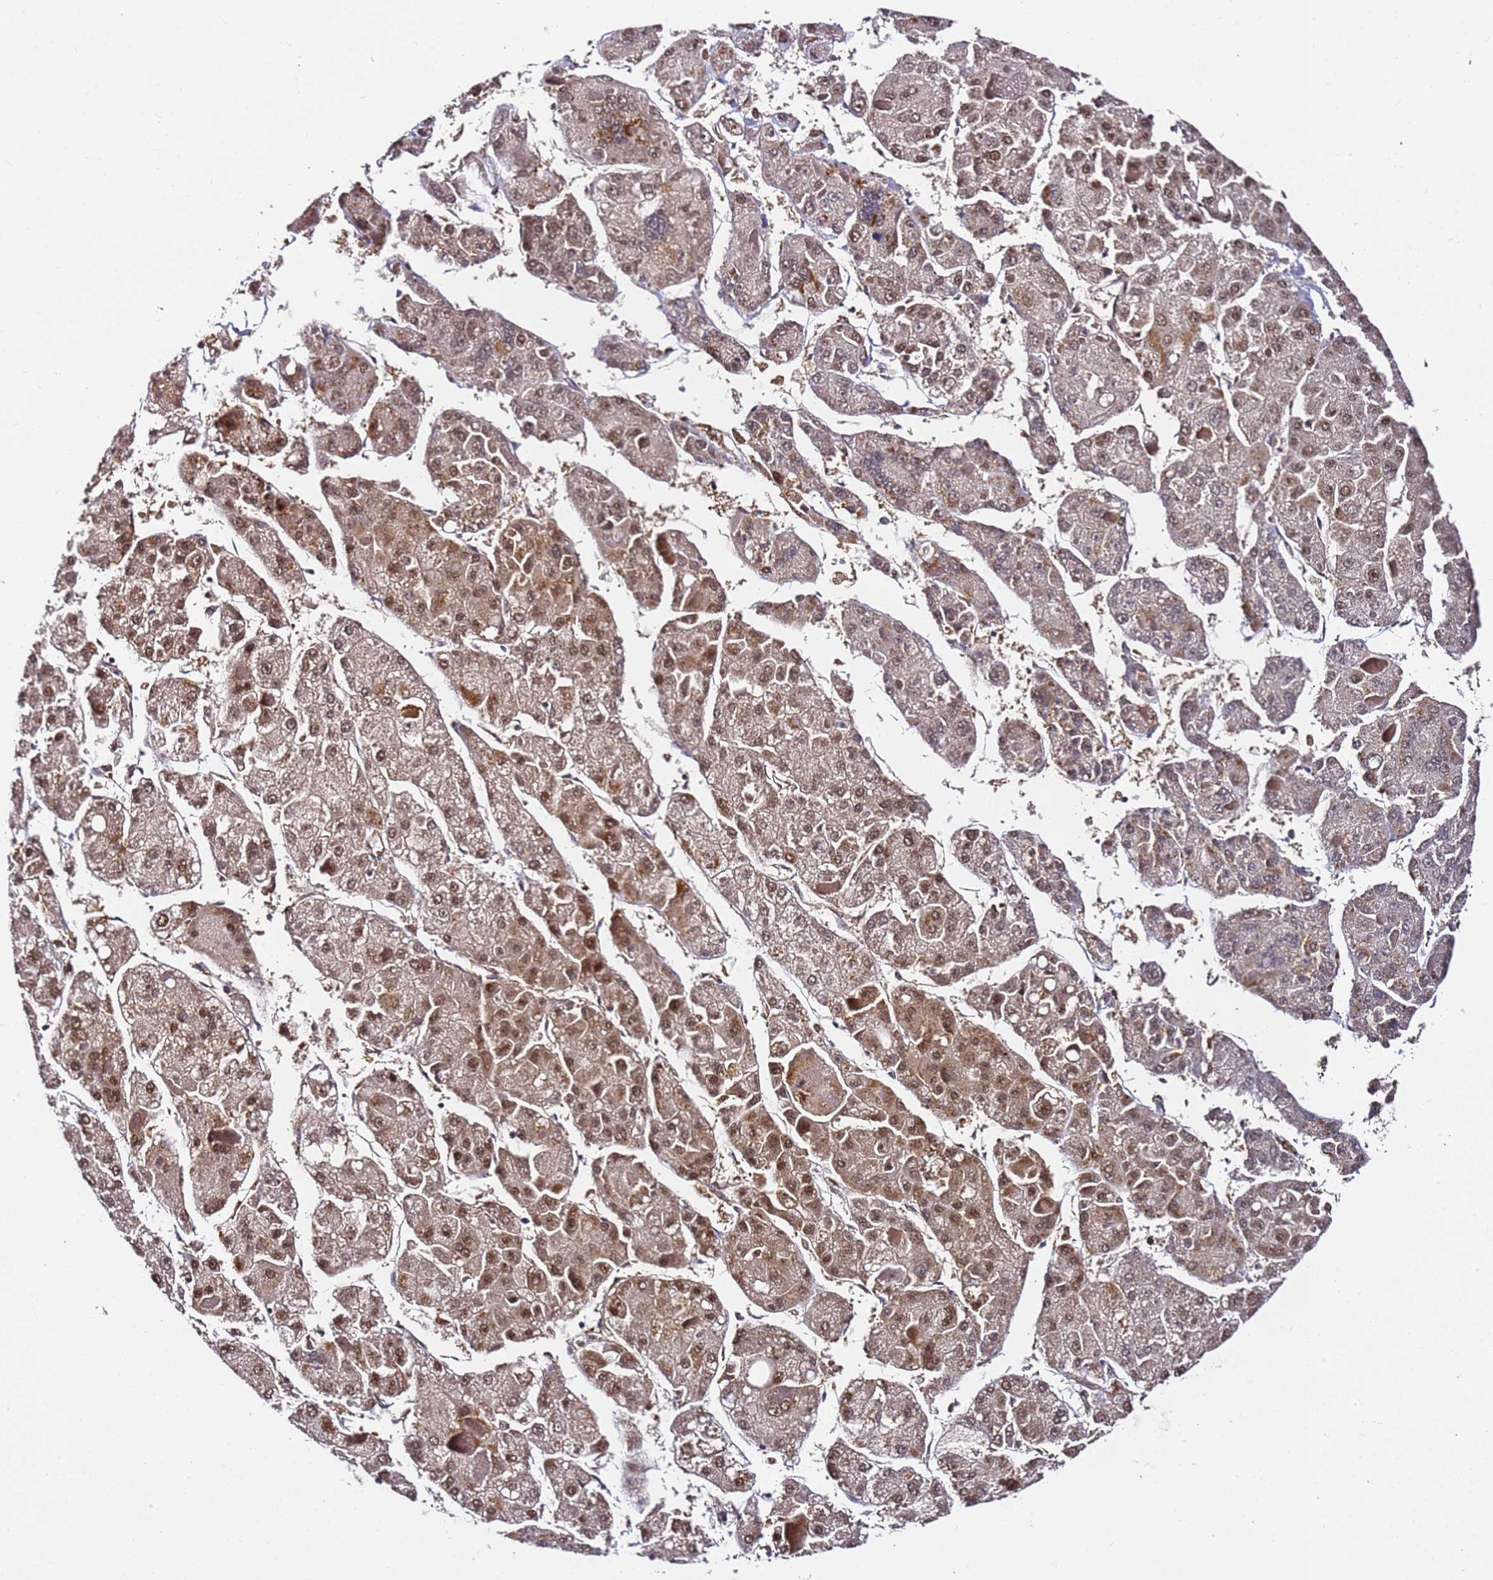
{"staining": {"intensity": "moderate", "quantity": ">75%", "location": "nuclear"}, "tissue": "liver cancer", "cell_type": "Tumor cells", "image_type": "cancer", "snomed": [{"axis": "morphology", "description": "Carcinoma, Hepatocellular, NOS"}, {"axis": "topography", "description": "Liver"}], "caption": "The immunohistochemical stain shows moderate nuclear expression in tumor cells of liver cancer (hepatocellular carcinoma) tissue.", "gene": "RGS18", "patient": {"sex": "female", "age": 73}}